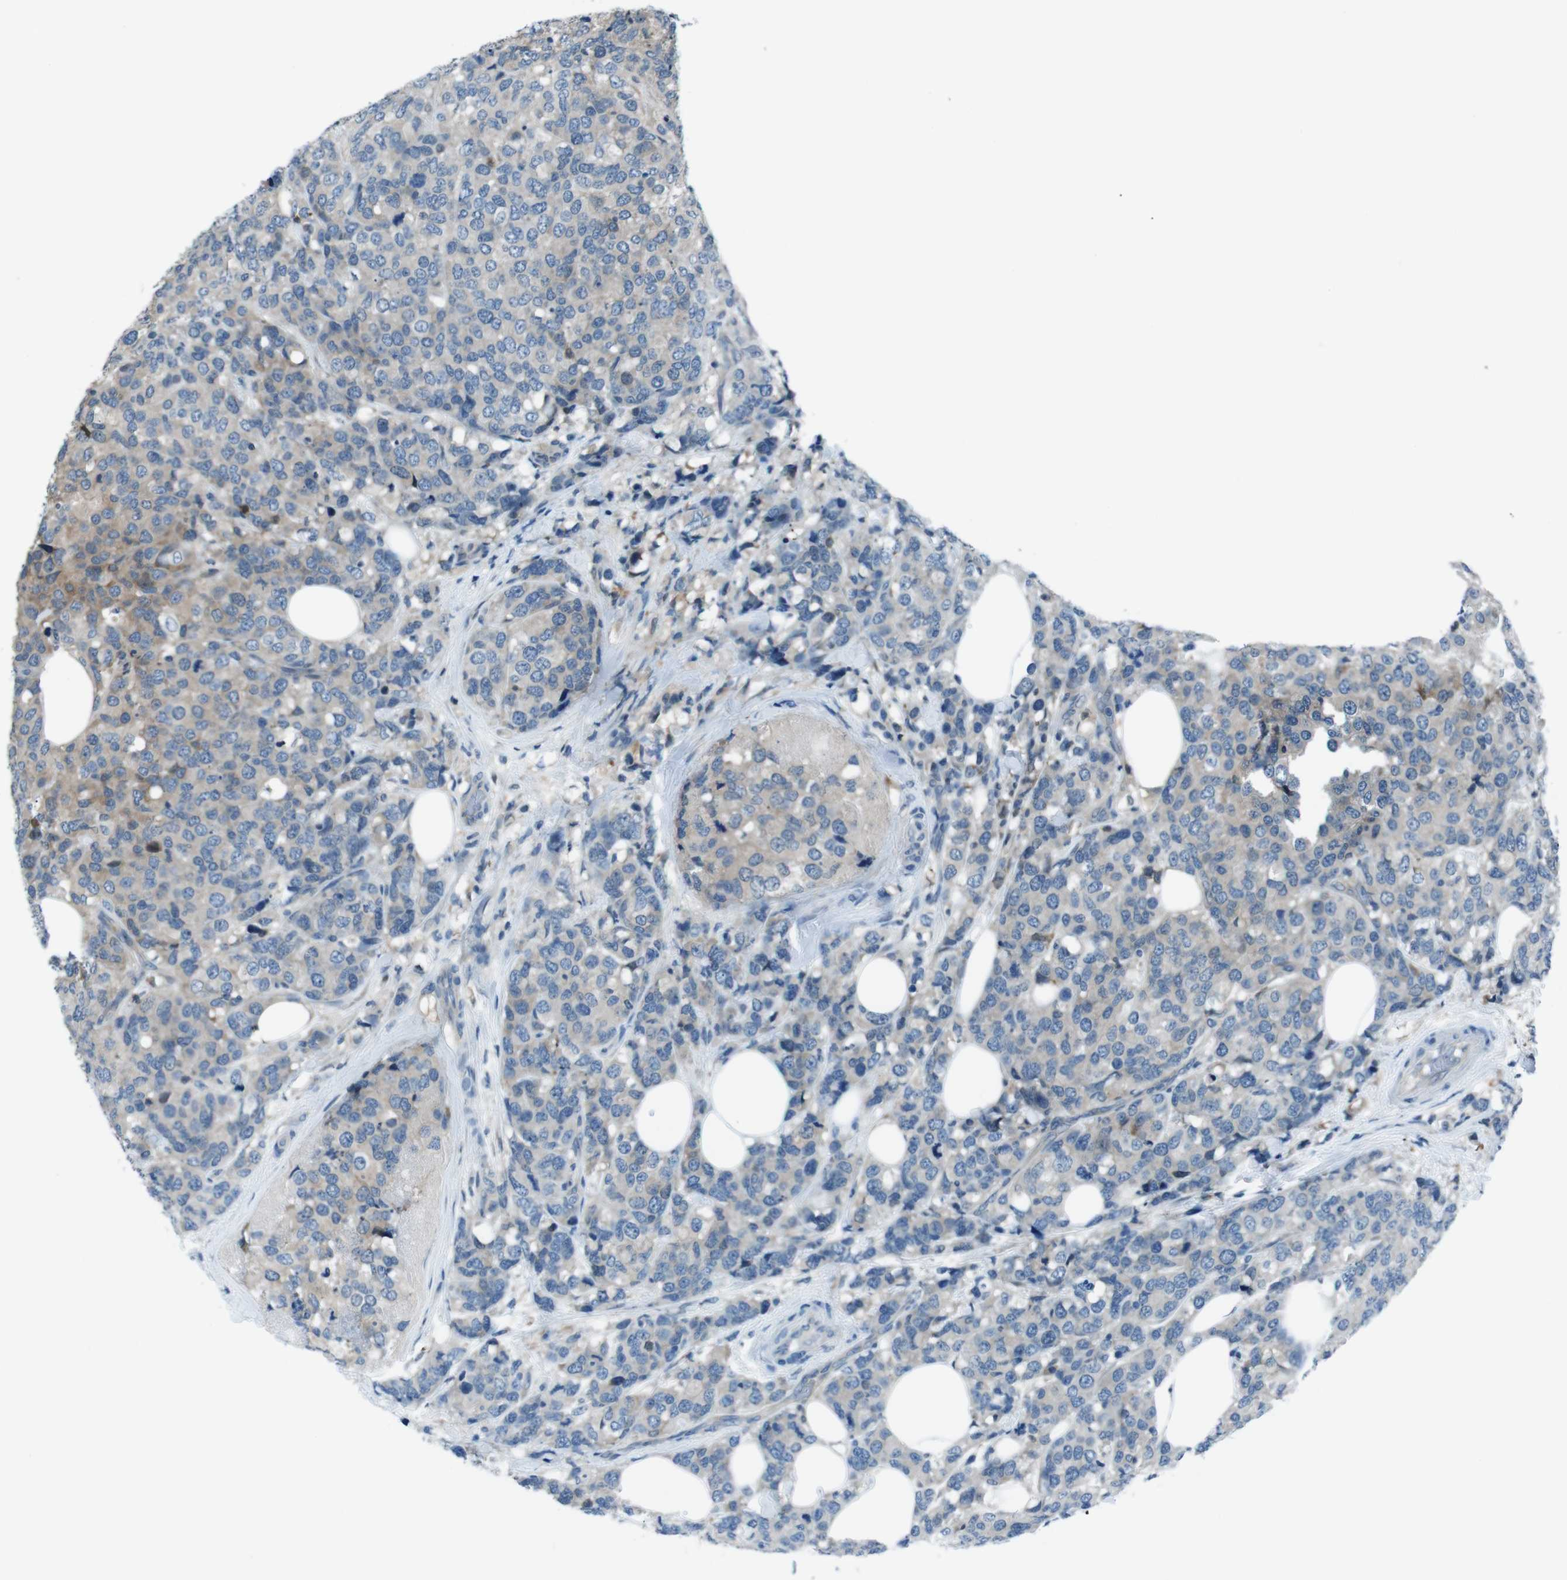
{"staining": {"intensity": "weak", "quantity": "<25%", "location": "cytoplasmic/membranous"}, "tissue": "breast cancer", "cell_type": "Tumor cells", "image_type": "cancer", "snomed": [{"axis": "morphology", "description": "Lobular carcinoma"}, {"axis": "topography", "description": "Breast"}], "caption": "IHC of human lobular carcinoma (breast) reveals no staining in tumor cells.", "gene": "NANOS2", "patient": {"sex": "female", "age": 59}}